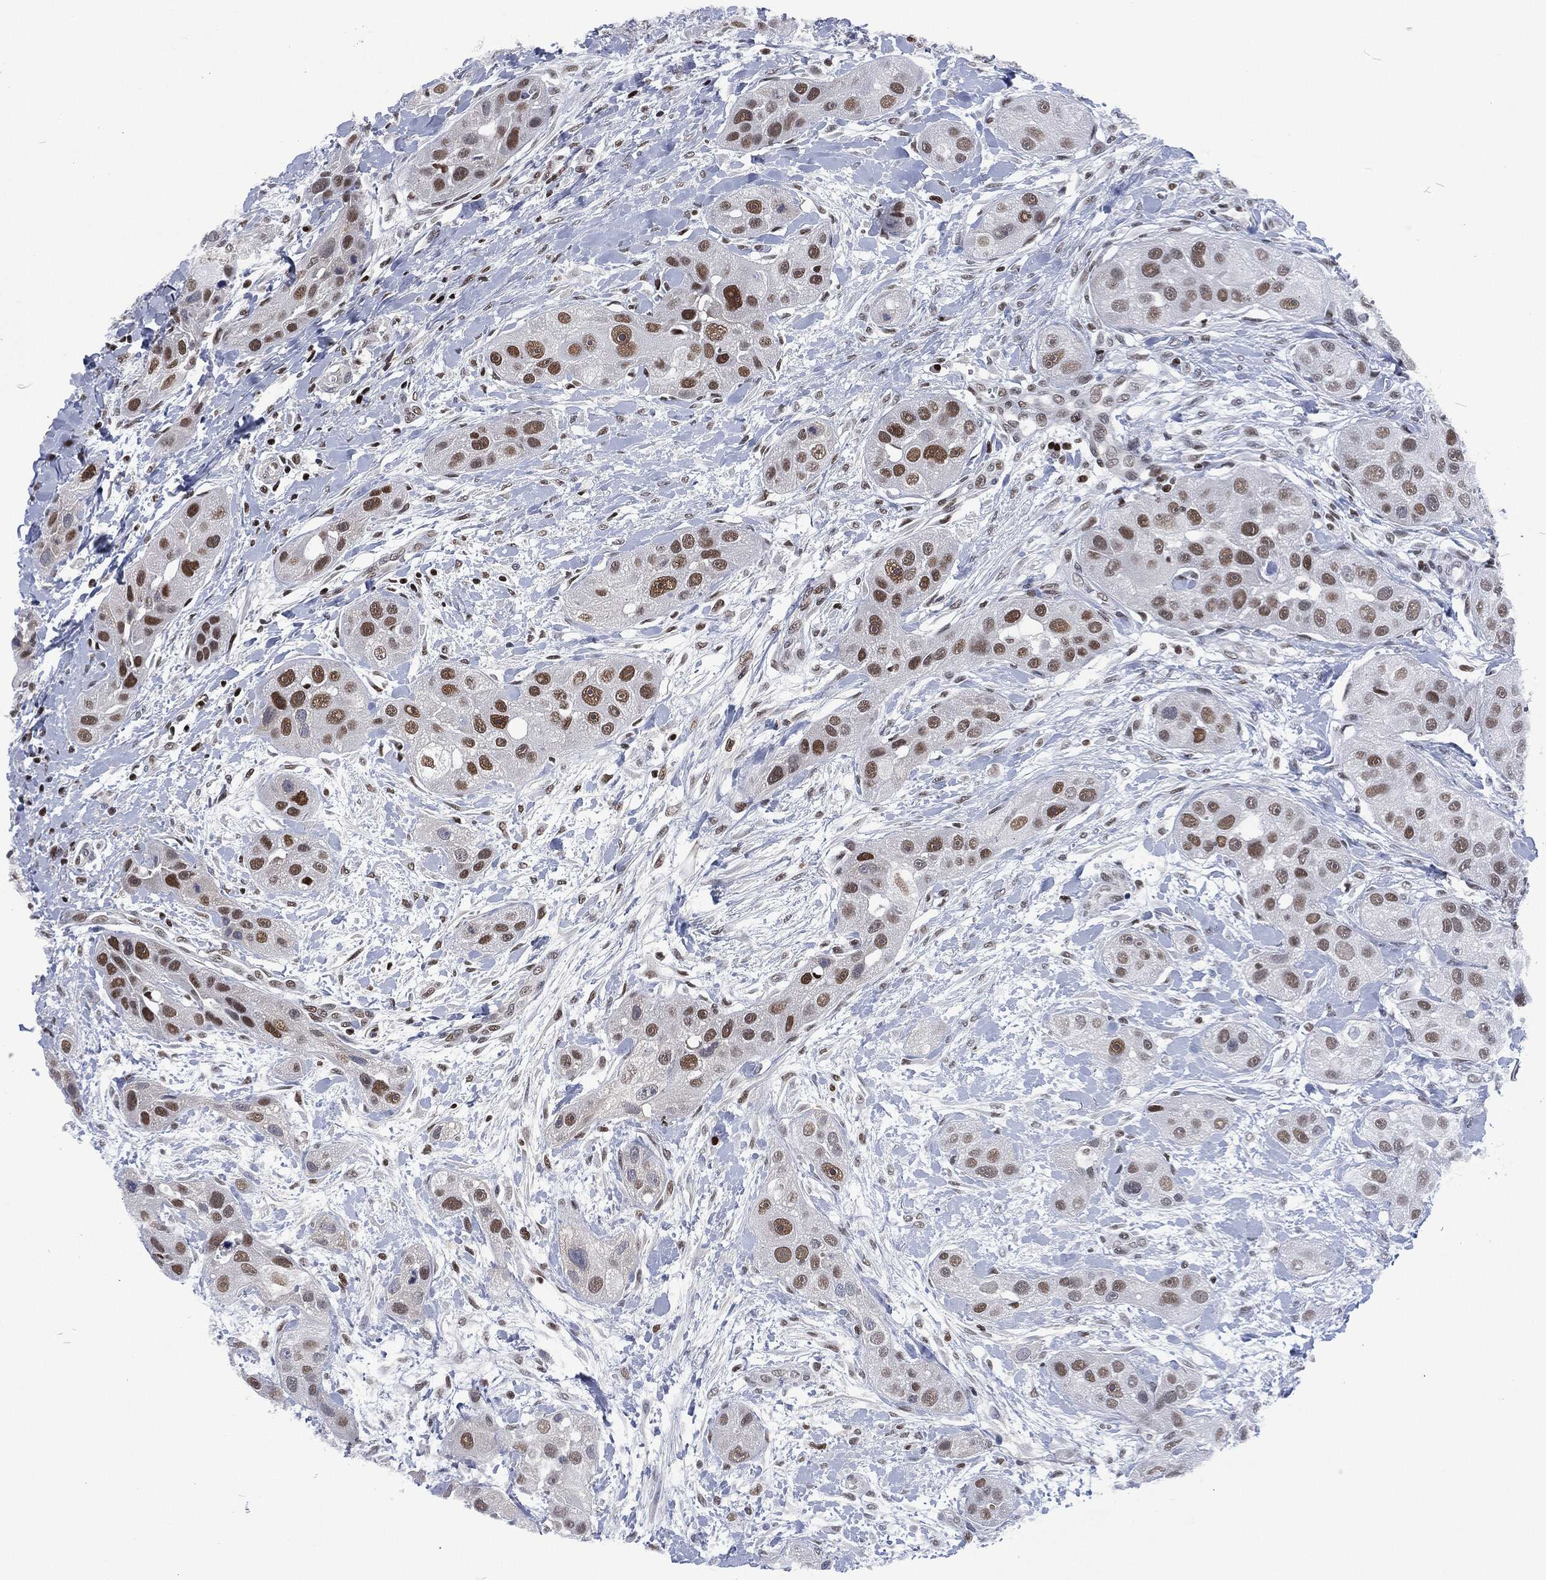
{"staining": {"intensity": "strong", "quantity": "<25%", "location": "nuclear"}, "tissue": "head and neck cancer", "cell_type": "Tumor cells", "image_type": "cancer", "snomed": [{"axis": "morphology", "description": "Normal tissue, NOS"}, {"axis": "morphology", "description": "Squamous cell carcinoma, NOS"}, {"axis": "topography", "description": "Skeletal muscle"}, {"axis": "topography", "description": "Head-Neck"}], "caption": "Strong nuclear protein expression is appreciated in approximately <25% of tumor cells in head and neck squamous cell carcinoma.", "gene": "DCPS", "patient": {"sex": "male", "age": 51}}